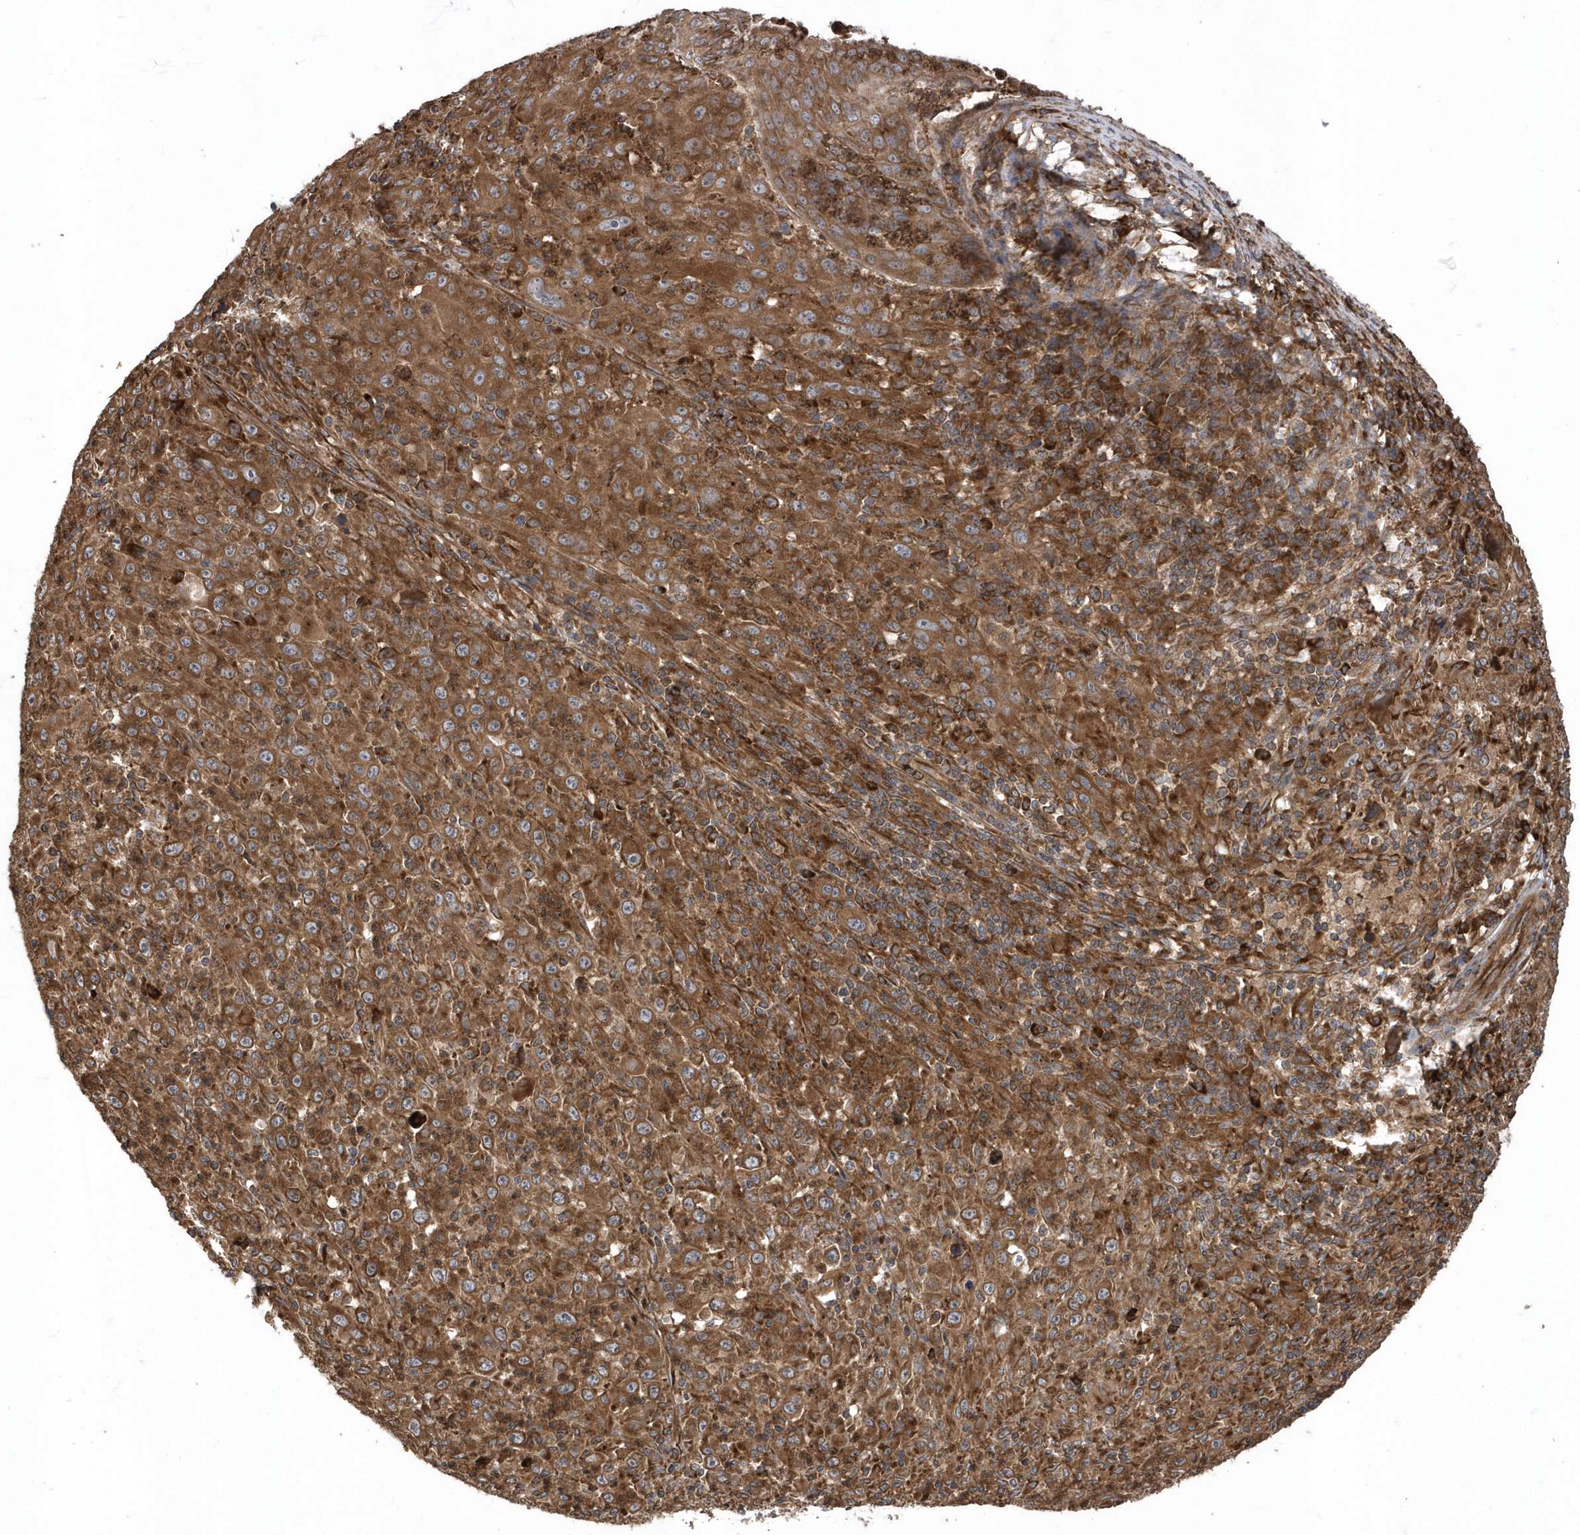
{"staining": {"intensity": "strong", "quantity": ">75%", "location": "cytoplasmic/membranous"}, "tissue": "melanoma", "cell_type": "Tumor cells", "image_type": "cancer", "snomed": [{"axis": "morphology", "description": "Malignant melanoma, Metastatic site"}, {"axis": "topography", "description": "Skin"}], "caption": "Immunohistochemistry (IHC) histopathology image of neoplastic tissue: malignant melanoma (metastatic site) stained using IHC demonstrates high levels of strong protein expression localized specifically in the cytoplasmic/membranous of tumor cells, appearing as a cytoplasmic/membranous brown color.", "gene": "WASHC5", "patient": {"sex": "female", "age": 56}}